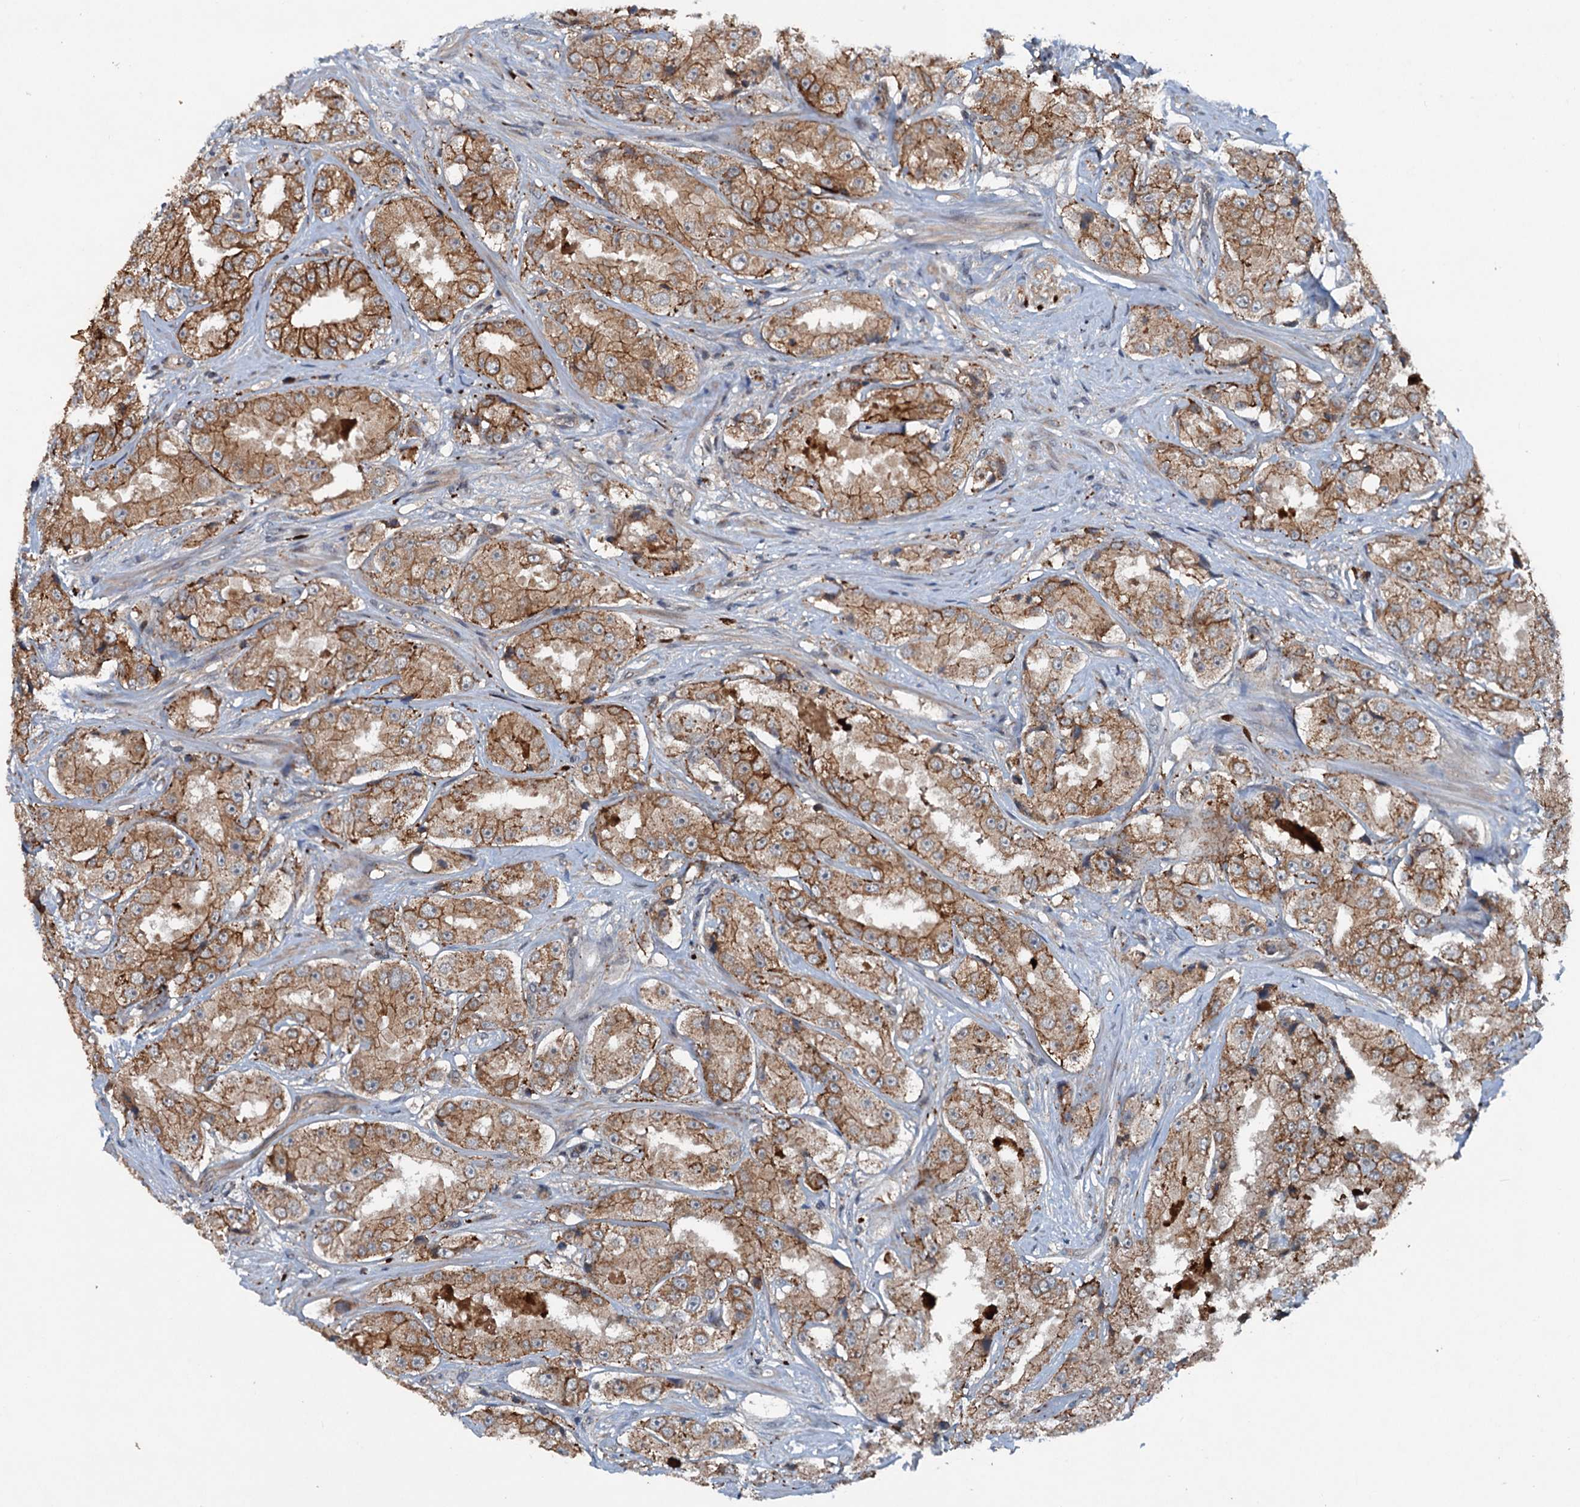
{"staining": {"intensity": "moderate", "quantity": "25%-75%", "location": "cytoplasmic/membranous"}, "tissue": "prostate cancer", "cell_type": "Tumor cells", "image_type": "cancer", "snomed": [{"axis": "morphology", "description": "Adenocarcinoma, High grade"}, {"axis": "topography", "description": "Prostate"}], "caption": "A brown stain highlights moderate cytoplasmic/membranous staining of a protein in high-grade adenocarcinoma (prostate) tumor cells.", "gene": "N4BP2L2", "patient": {"sex": "male", "age": 73}}